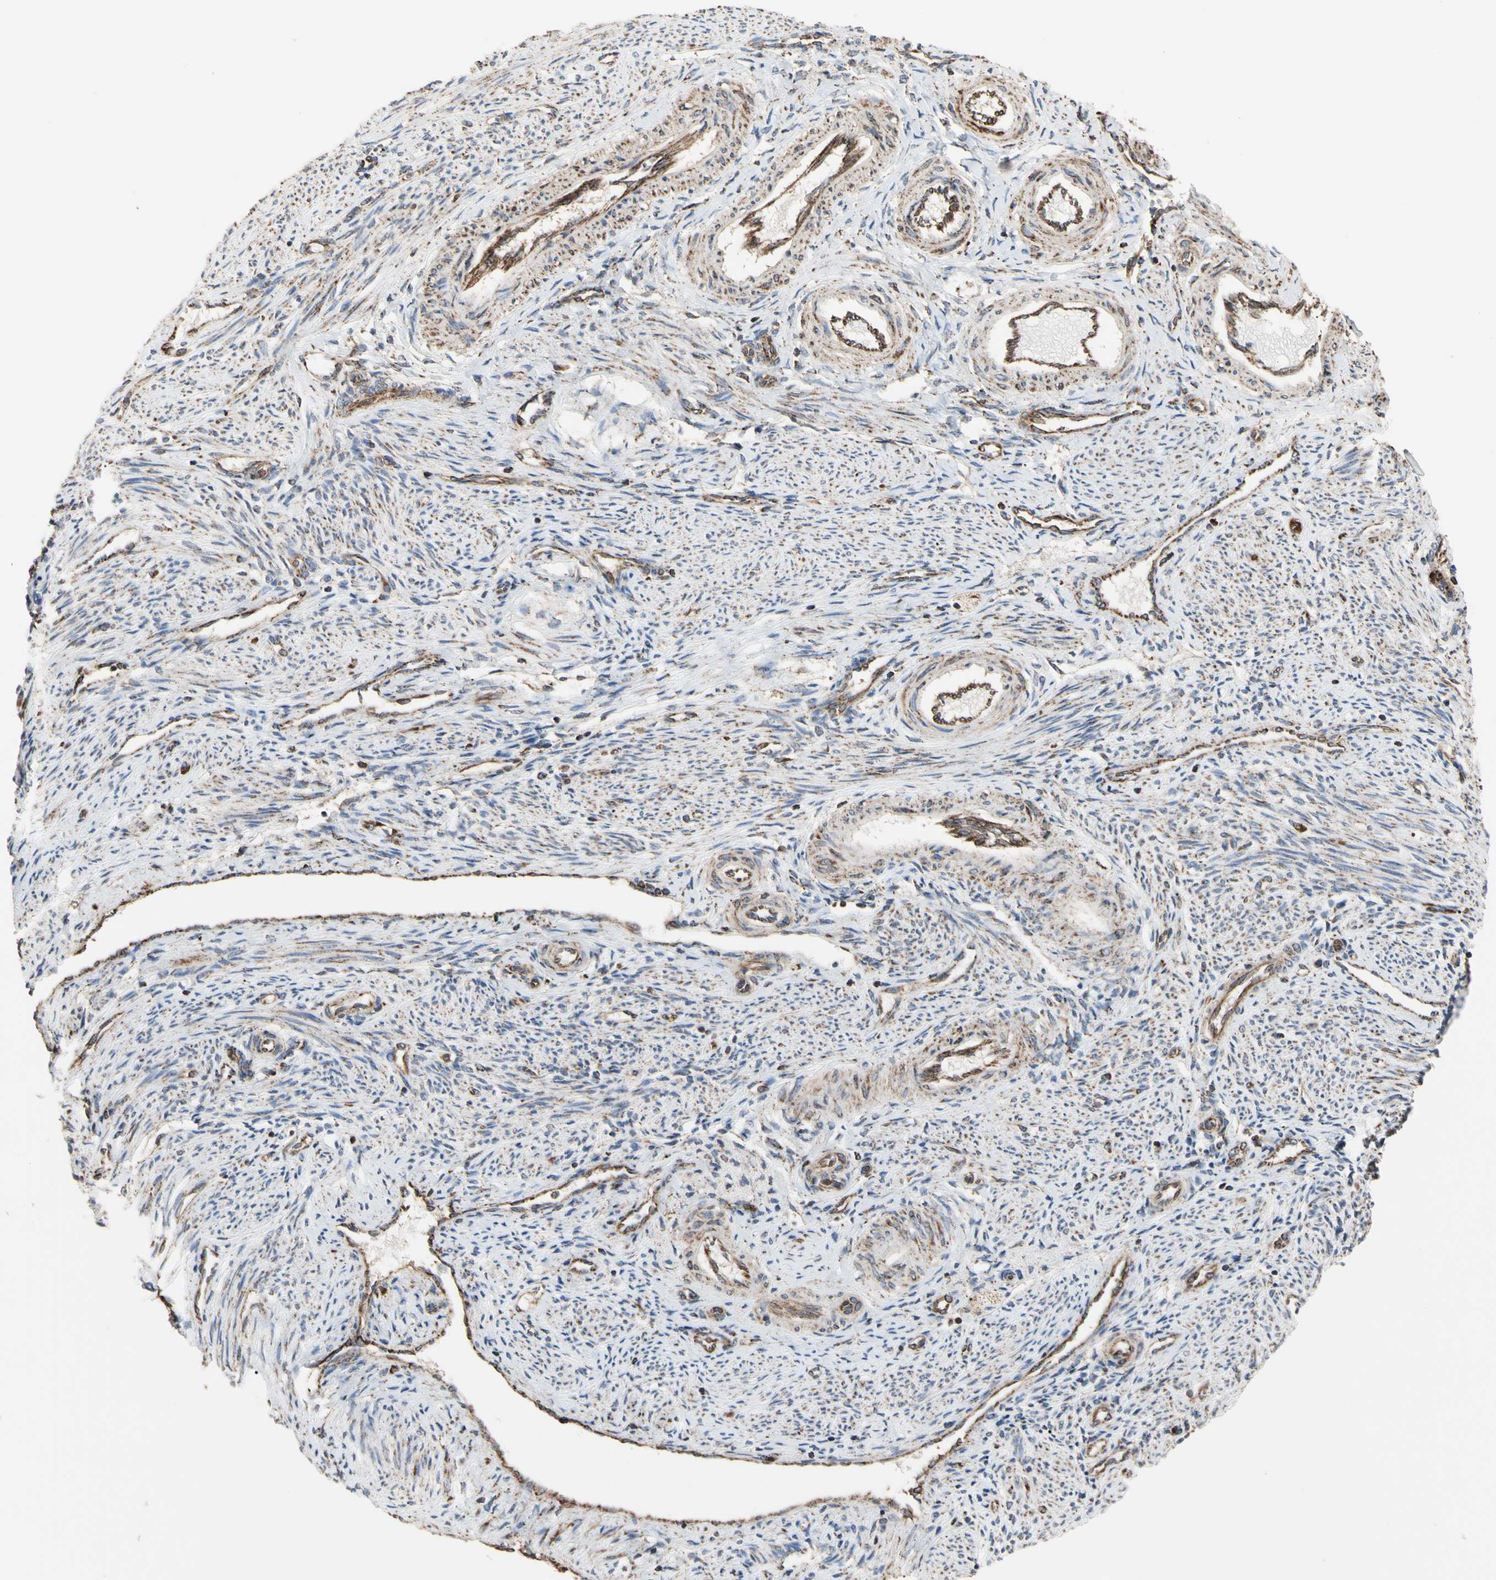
{"staining": {"intensity": "strong", "quantity": ">75%", "location": "cytoplasmic/membranous"}, "tissue": "endometrium", "cell_type": "Cells in endometrial stroma", "image_type": "normal", "snomed": [{"axis": "morphology", "description": "Normal tissue, NOS"}, {"axis": "topography", "description": "Endometrium"}], "caption": "Strong cytoplasmic/membranous staining for a protein is present in approximately >75% of cells in endometrial stroma of unremarkable endometrium using IHC.", "gene": "FAM110B", "patient": {"sex": "female", "age": 42}}